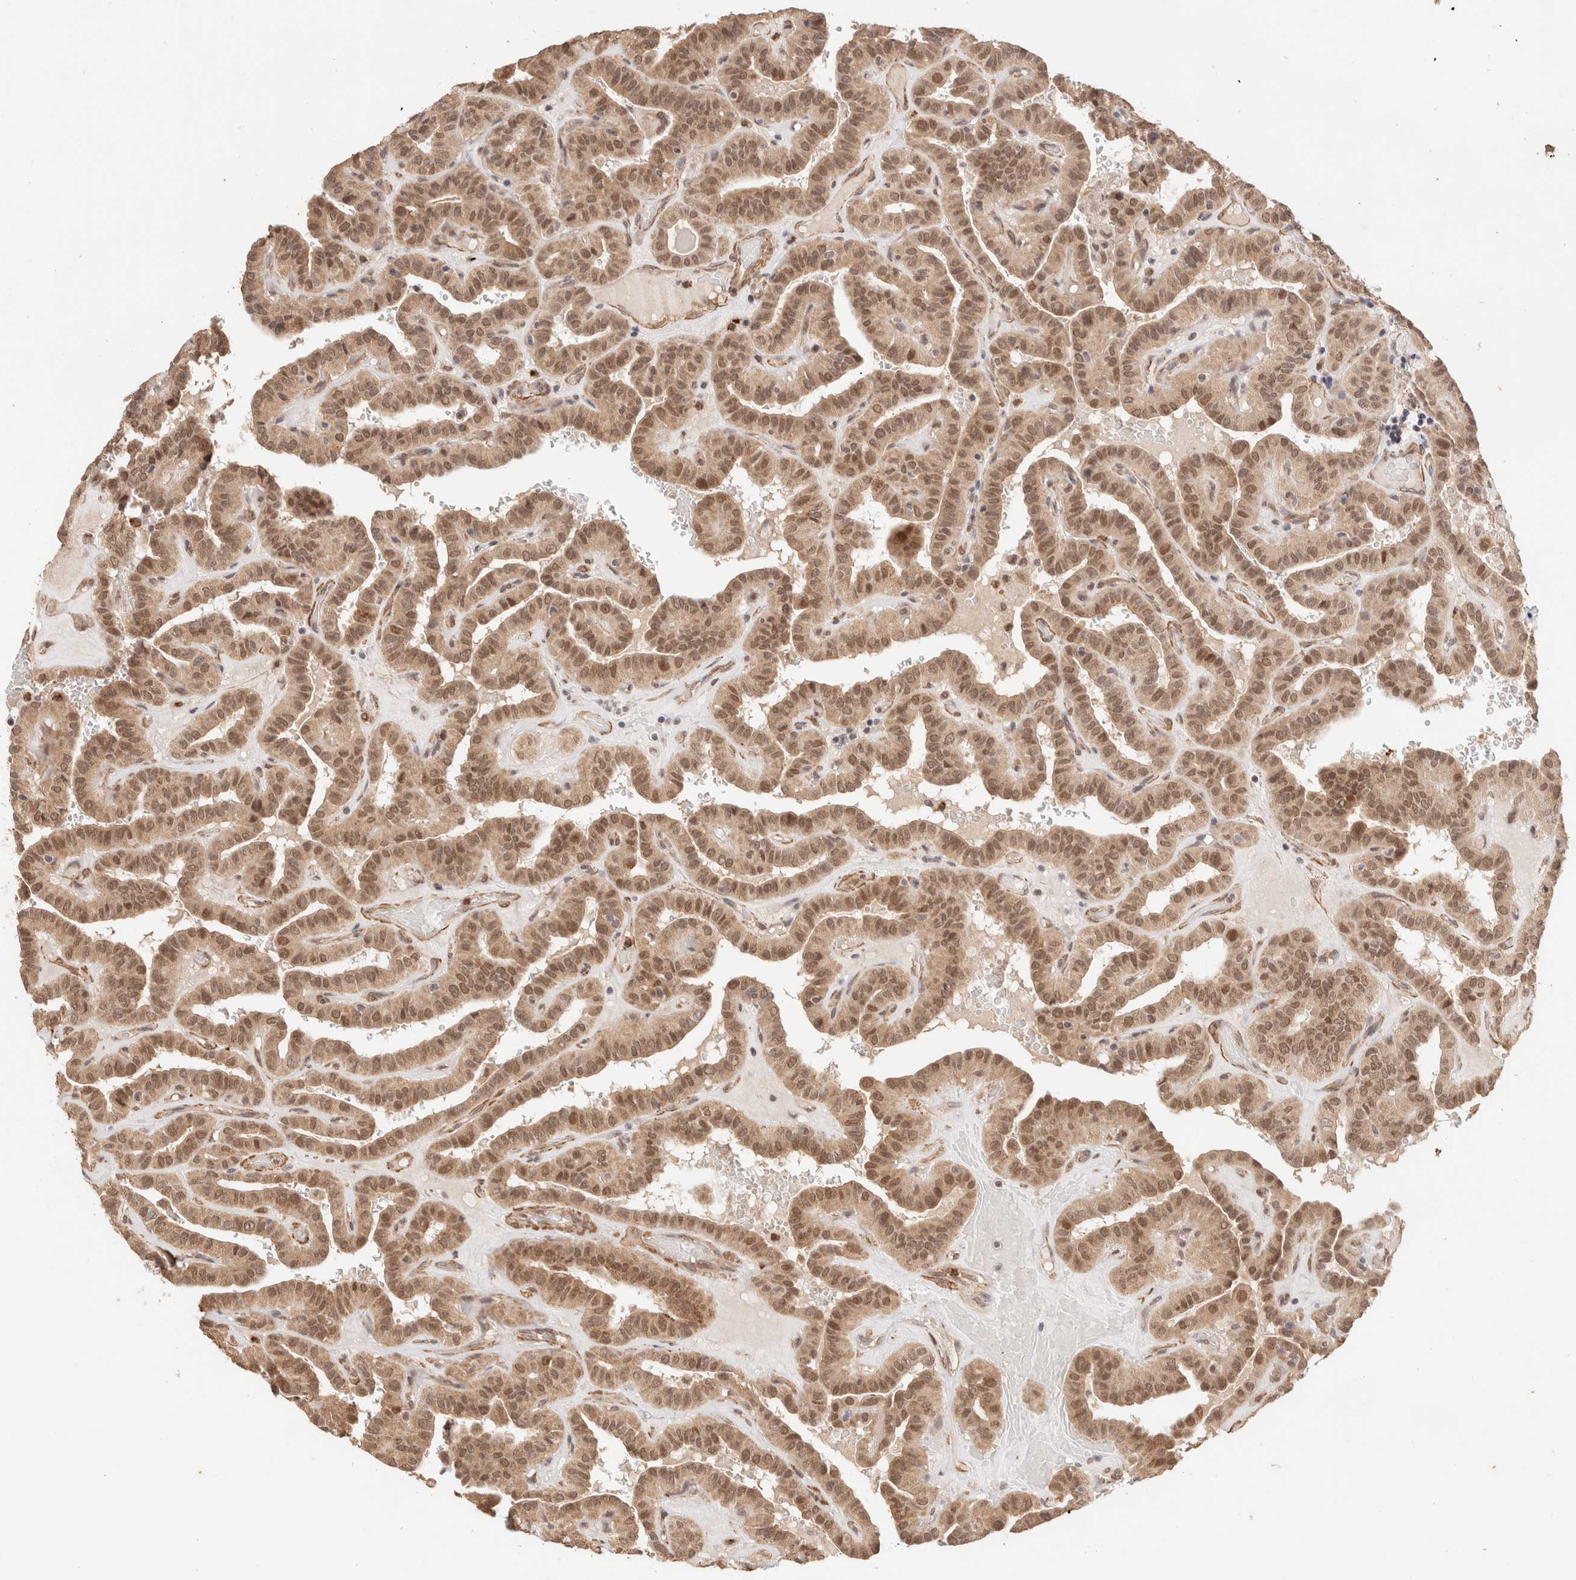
{"staining": {"intensity": "moderate", "quantity": ">75%", "location": "cytoplasmic/membranous,nuclear"}, "tissue": "thyroid cancer", "cell_type": "Tumor cells", "image_type": "cancer", "snomed": [{"axis": "morphology", "description": "Papillary adenocarcinoma, NOS"}, {"axis": "topography", "description": "Thyroid gland"}], "caption": "A photomicrograph showing moderate cytoplasmic/membranous and nuclear staining in about >75% of tumor cells in thyroid papillary adenocarcinoma, as visualized by brown immunohistochemical staining.", "gene": "BRPF3", "patient": {"sex": "male", "age": 77}}